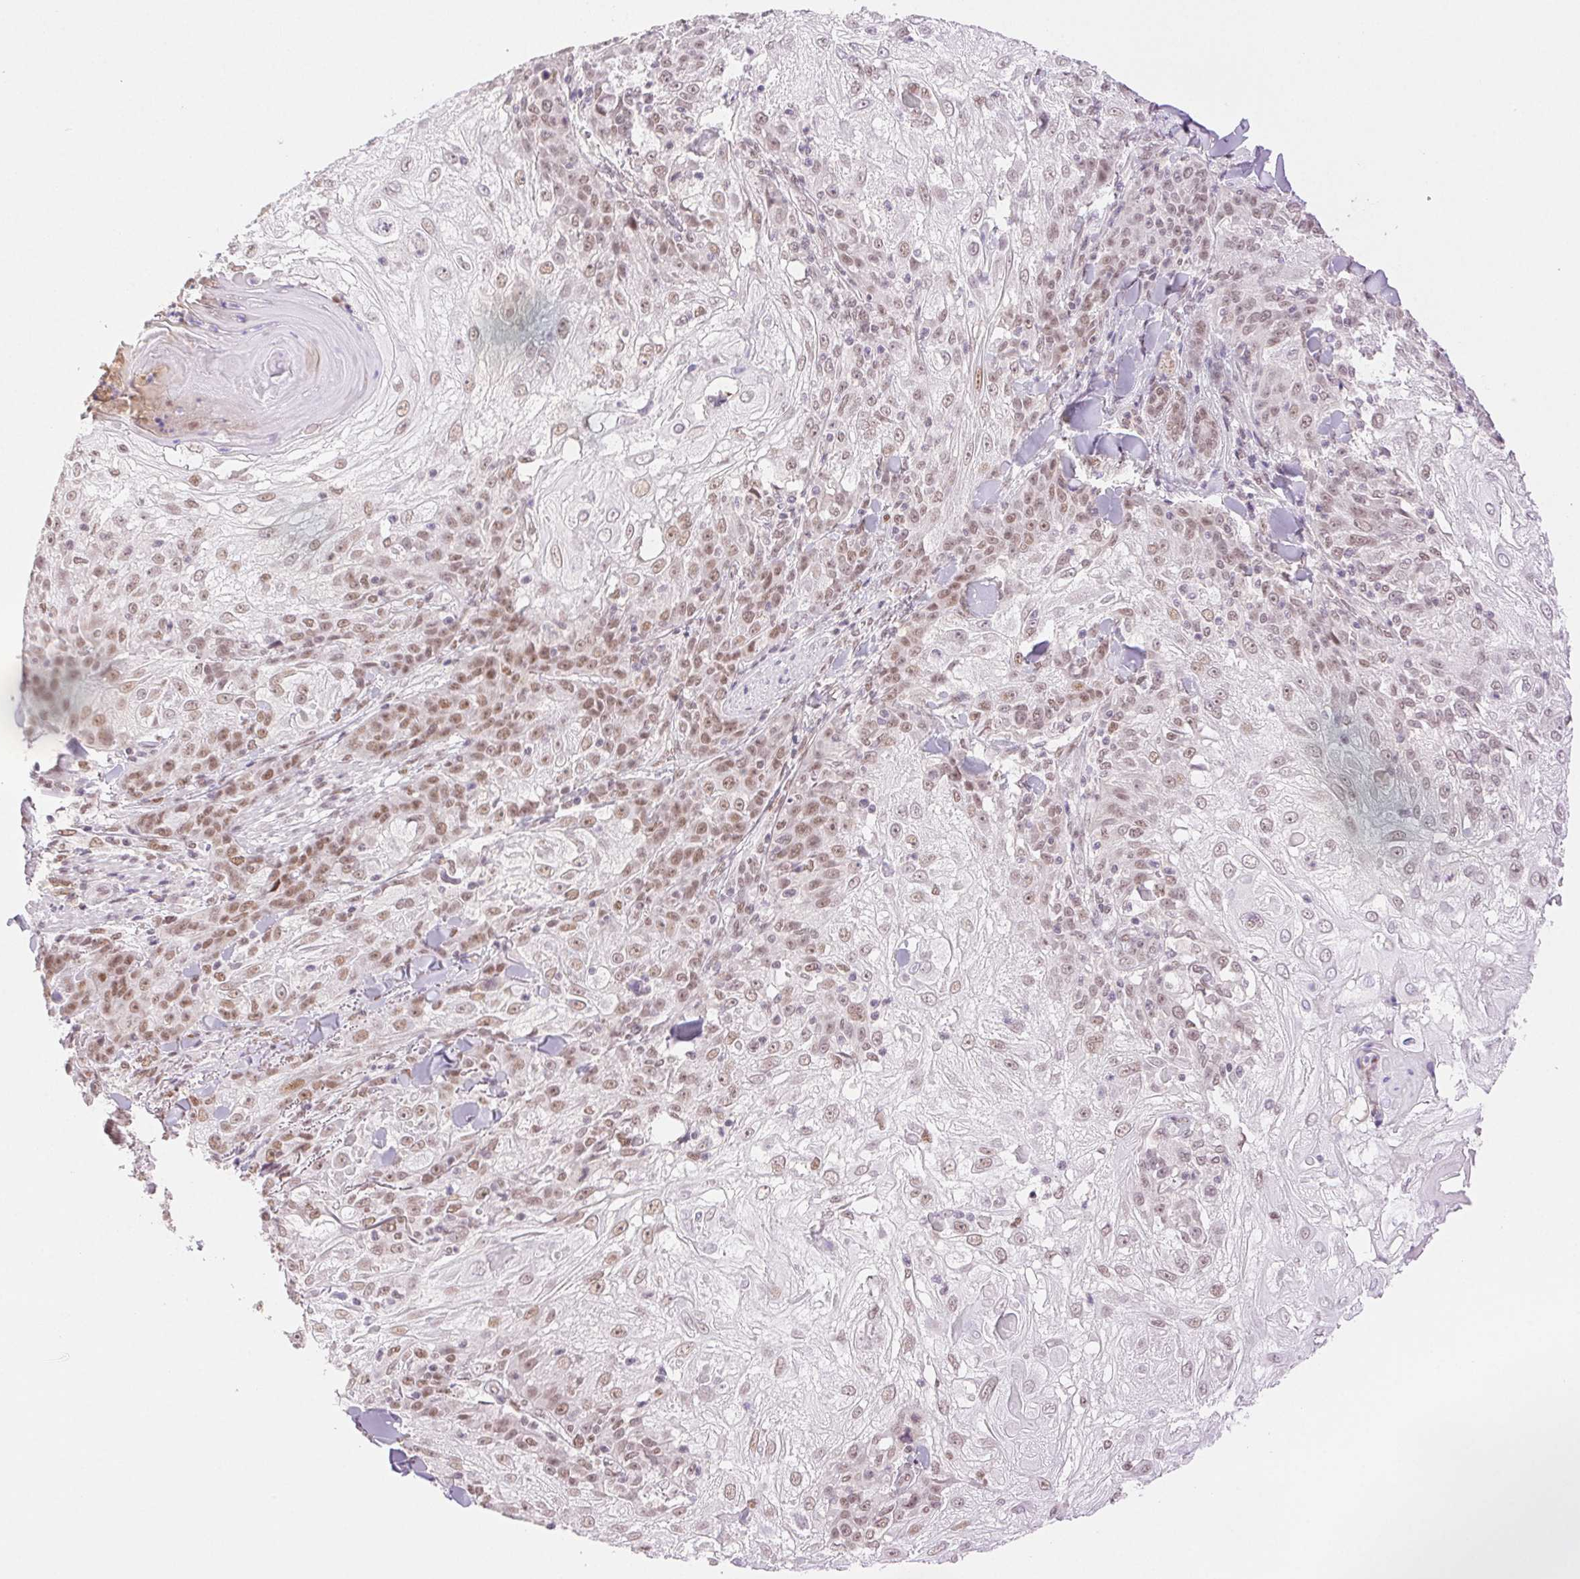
{"staining": {"intensity": "moderate", "quantity": ">75%", "location": "nuclear"}, "tissue": "skin cancer", "cell_type": "Tumor cells", "image_type": "cancer", "snomed": [{"axis": "morphology", "description": "Normal tissue, NOS"}, {"axis": "morphology", "description": "Squamous cell carcinoma, NOS"}, {"axis": "topography", "description": "Skin"}], "caption": "Approximately >75% of tumor cells in human squamous cell carcinoma (skin) show moderate nuclear protein staining as visualized by brown immunohistochemical staining.", "gene": "H2AZ2", "patient": {"sex": "female", "age": 83}}